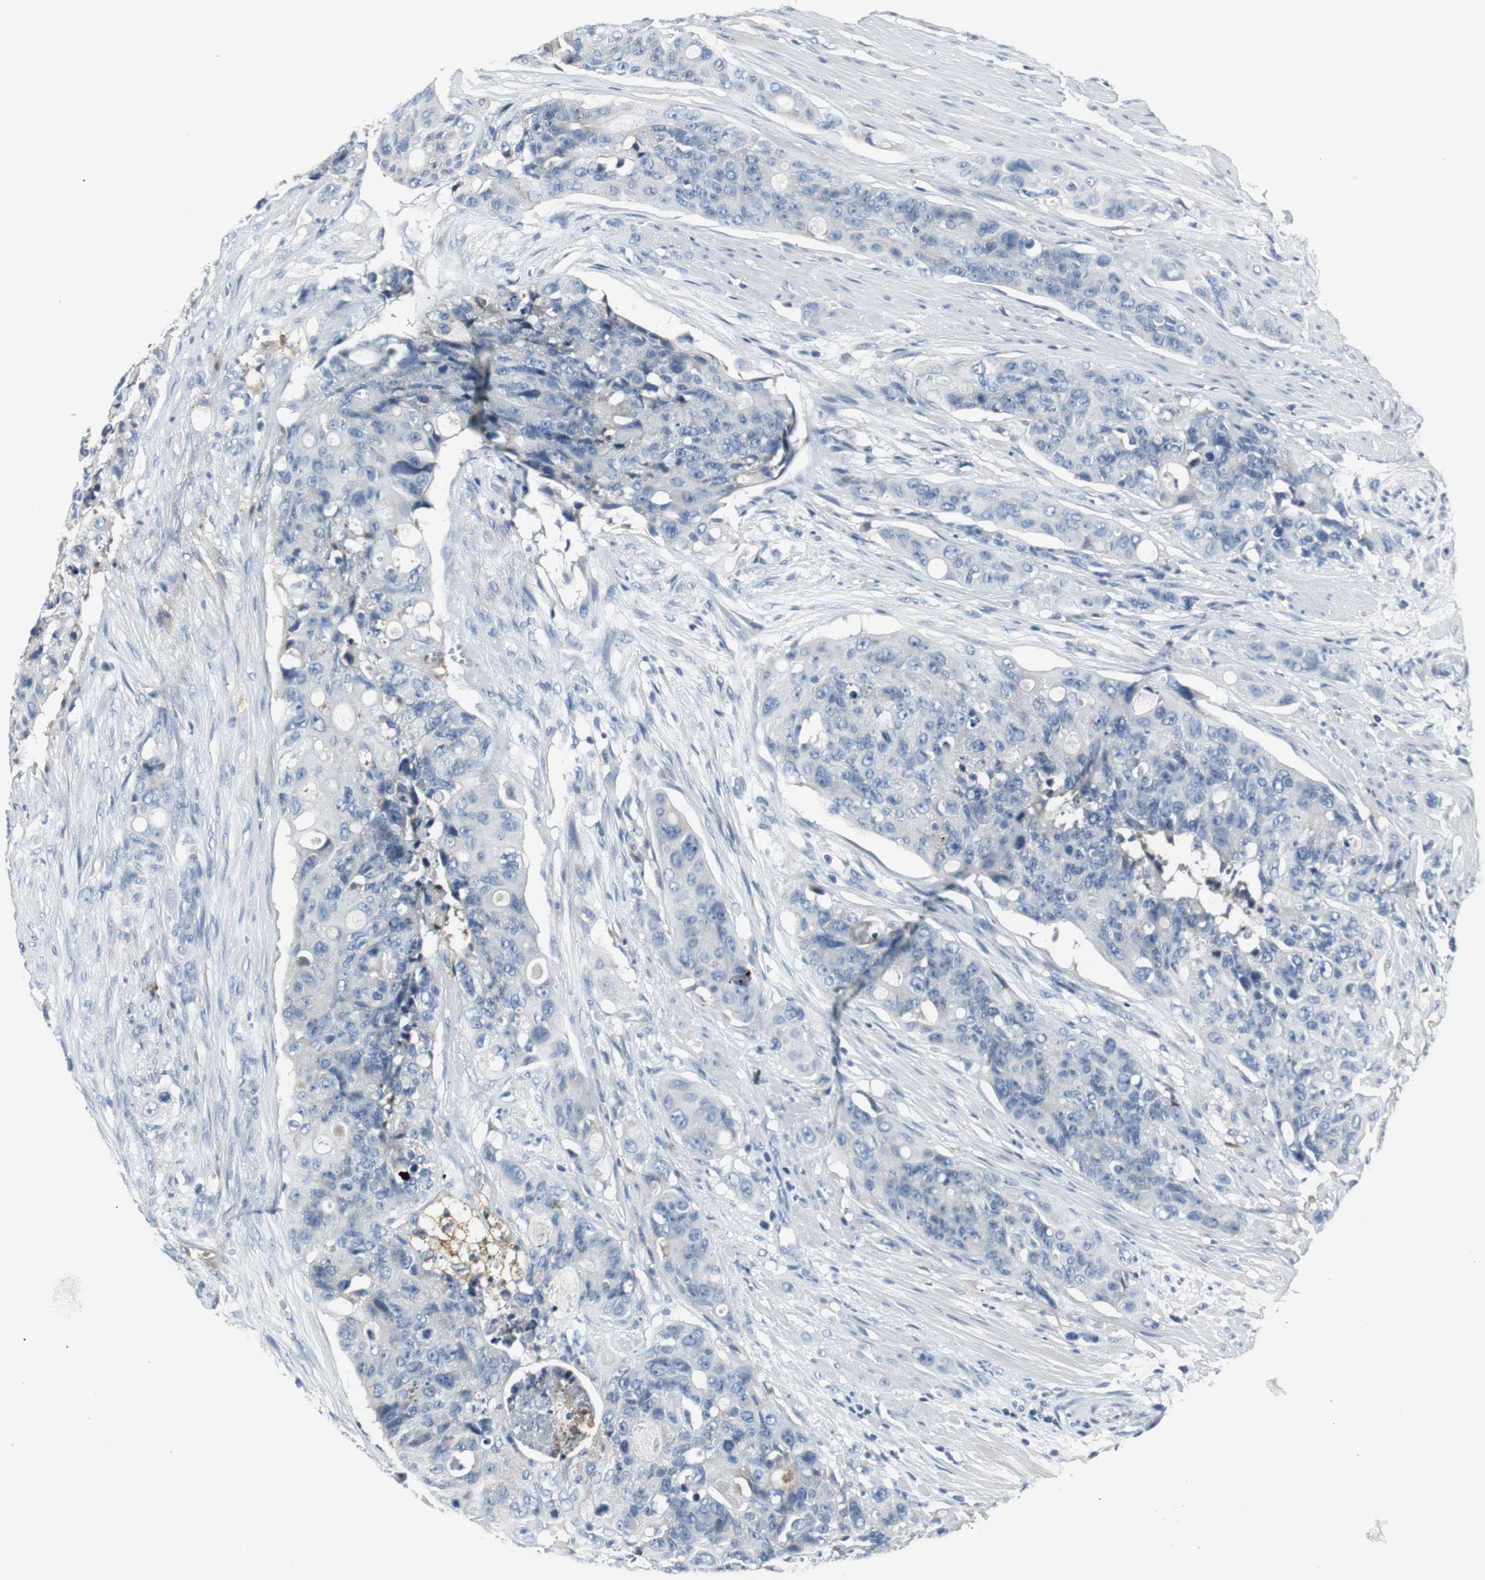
{"staining": {"intensity": "negative", "quantity": "none", "location": "none"}, "tissue": "colorectal cancer", "cell_type": "Tumor cells", "image_type": "cancer", "snomed": [{"axis": "morphology", "description": "Adenocarcinoma, NOS"}, {"axis": "topography", "description": "Colon"}], "caption": "A high-resolution histopathology image shows IHC staining of colorectal cancer, which exhibits no significant expression in tumor cells.", "gene": "SLC2A5", "patient": {"sex": "female", "age": 57}}